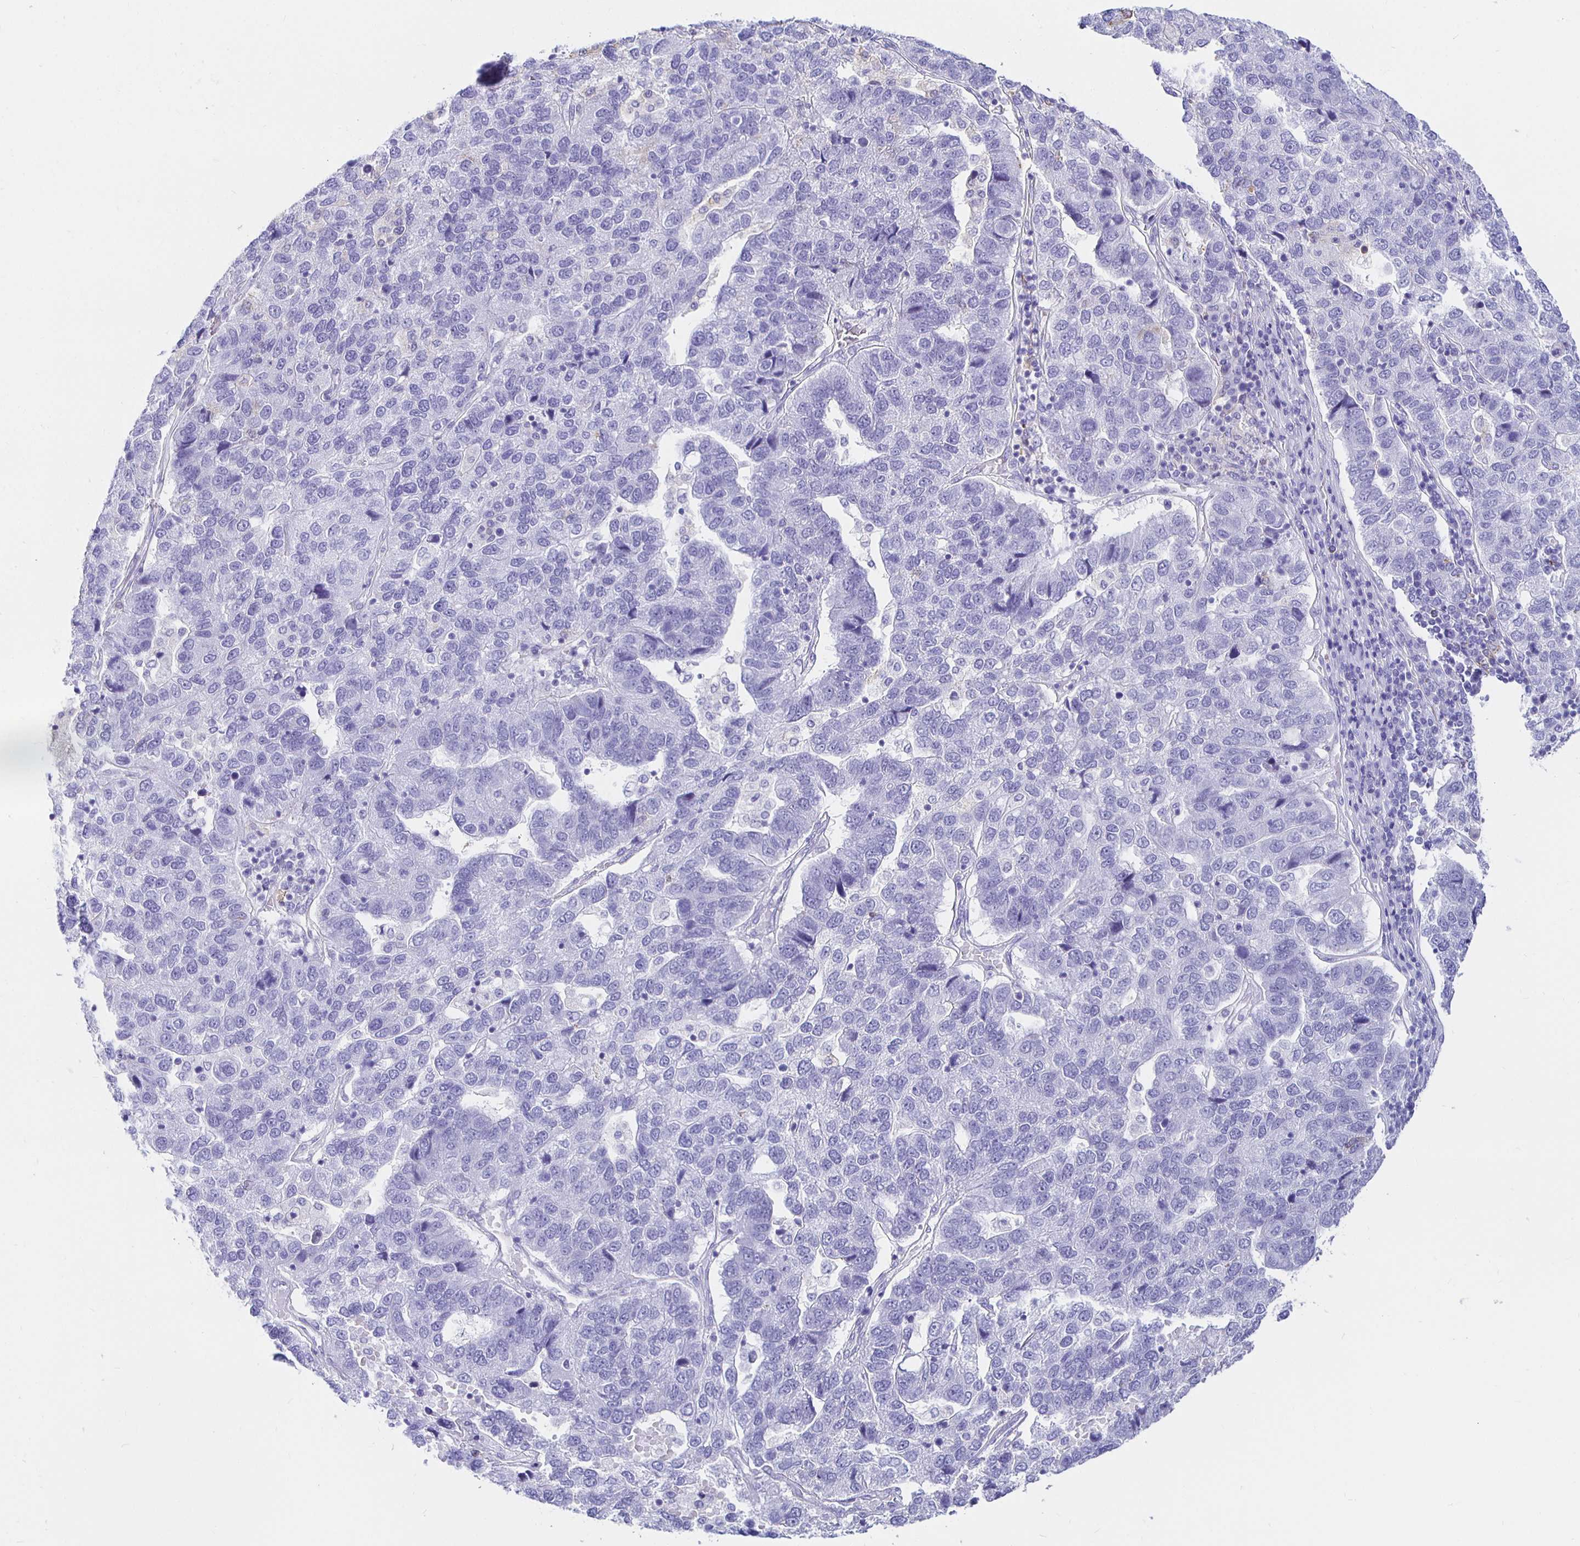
{"staining": {"intensity": "negative", "quantity": "none", "location": "none"}, "tissue": "pancreatic cancer", "cell_type": "Tumor cells", "image_type": "cancer", "snomed": [{"axis": "morphology", "description": "Adenocarcinoma, NOS"}, {"axis": "topography", "description": "Pancreas"}], "caption": "This micrograph is of pancreatic adenocarcinoma stained with immunohistochemistry (IHC) to label a protein in brown with the nuclei are counter-stained blue. There is no expression in tumor cells.", "gene": "UMOD", "patient": {"sex": "female", "age": 61}}